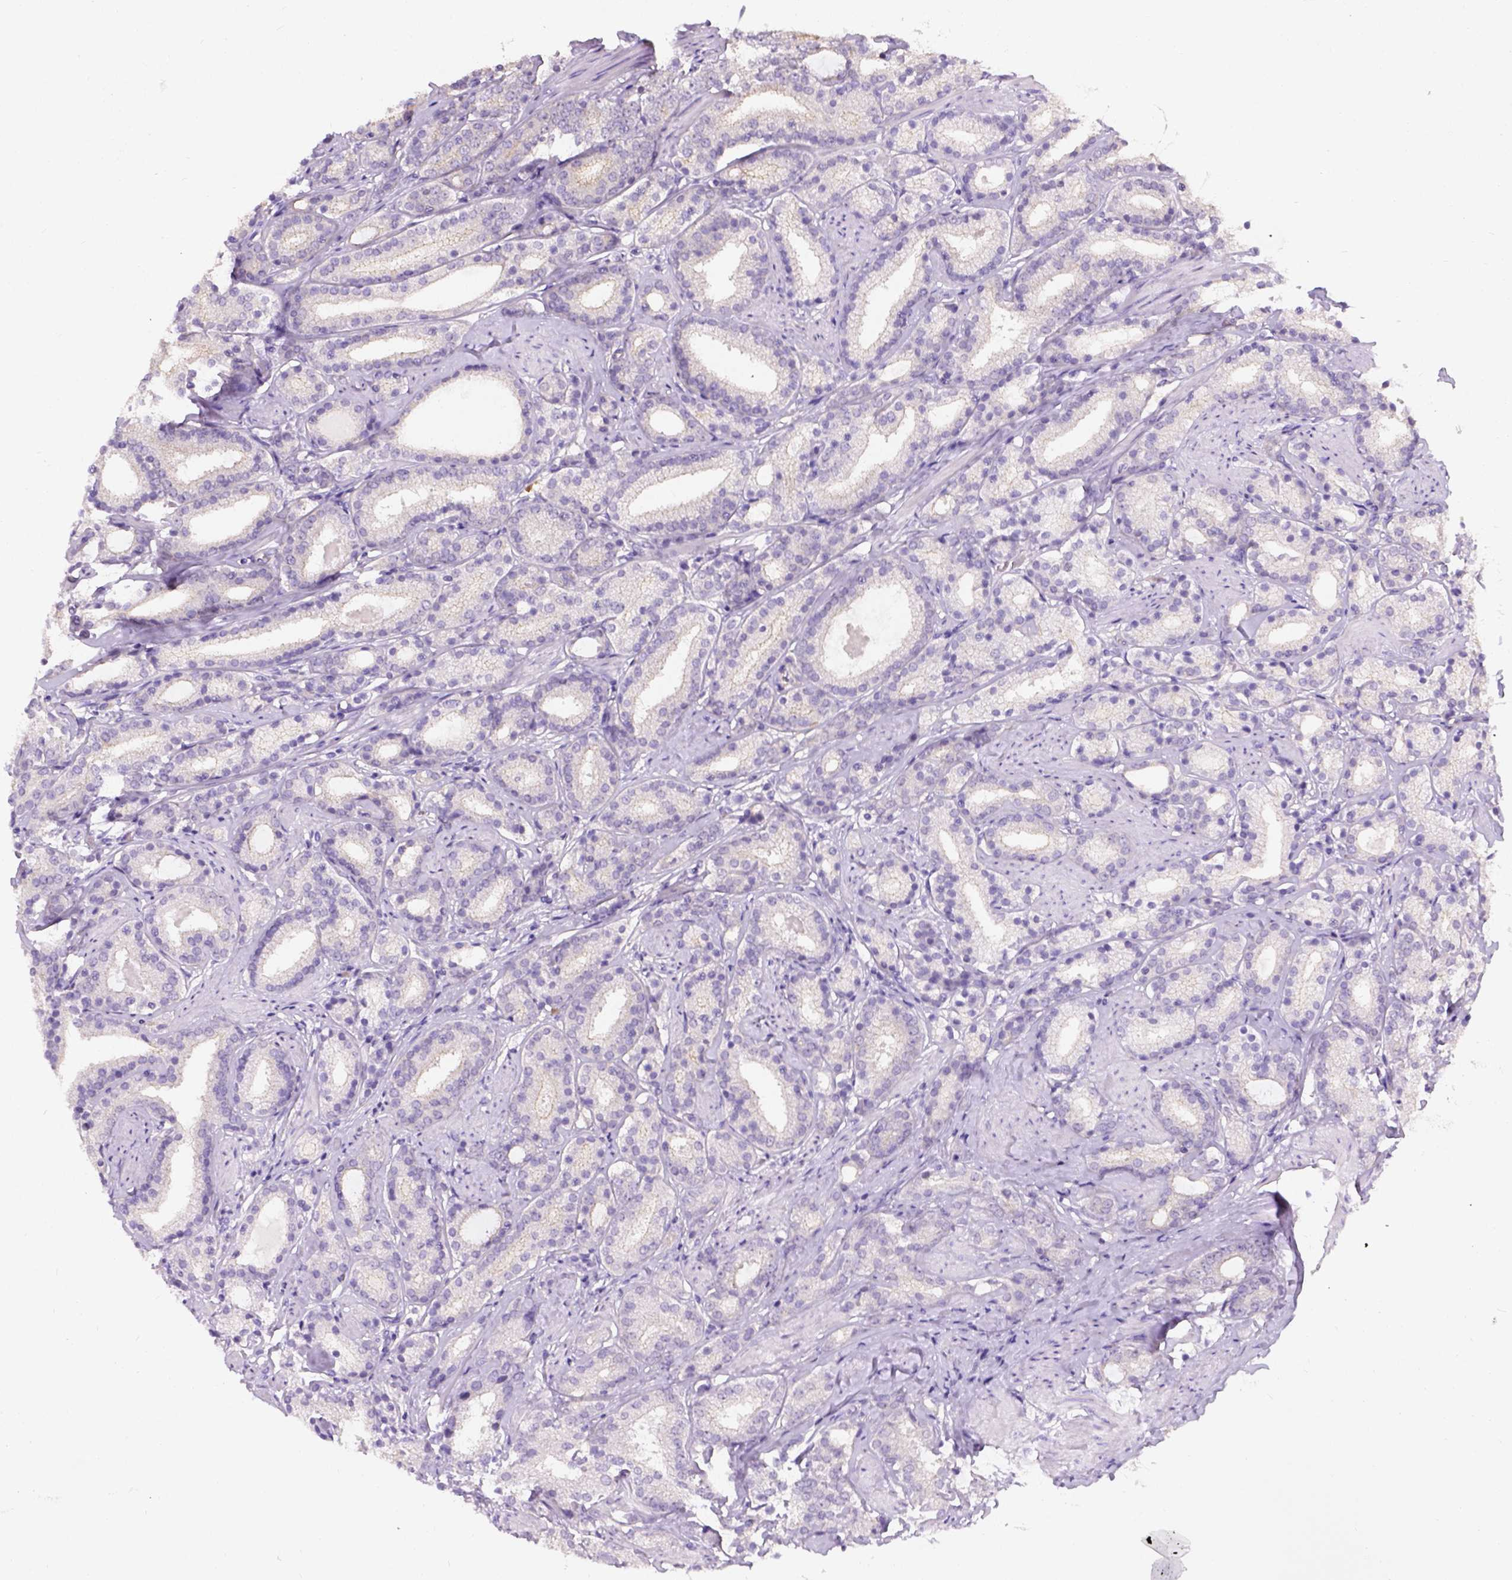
{"staining": {"intensity": "negative", "quantity": "none", "location": "none"}, "tissue": "prostate cancer", "cell_type": "Tumor cells", "image_type": "cancer", "snomed": [{"axis": "morphology", "description": "Adenocarcinoma, High grade"}, {"axis": "topography", "description": "Prostate"}], "caption": "IHC micrograph of neoplastic tissue: human prostate cancer (adenocarcinoma (high-grade)) stained with DAB reveals no significant protein expression in tumor cells.", "gene": "C20orf144", "patient": {"sex": "male", "age": 63}}